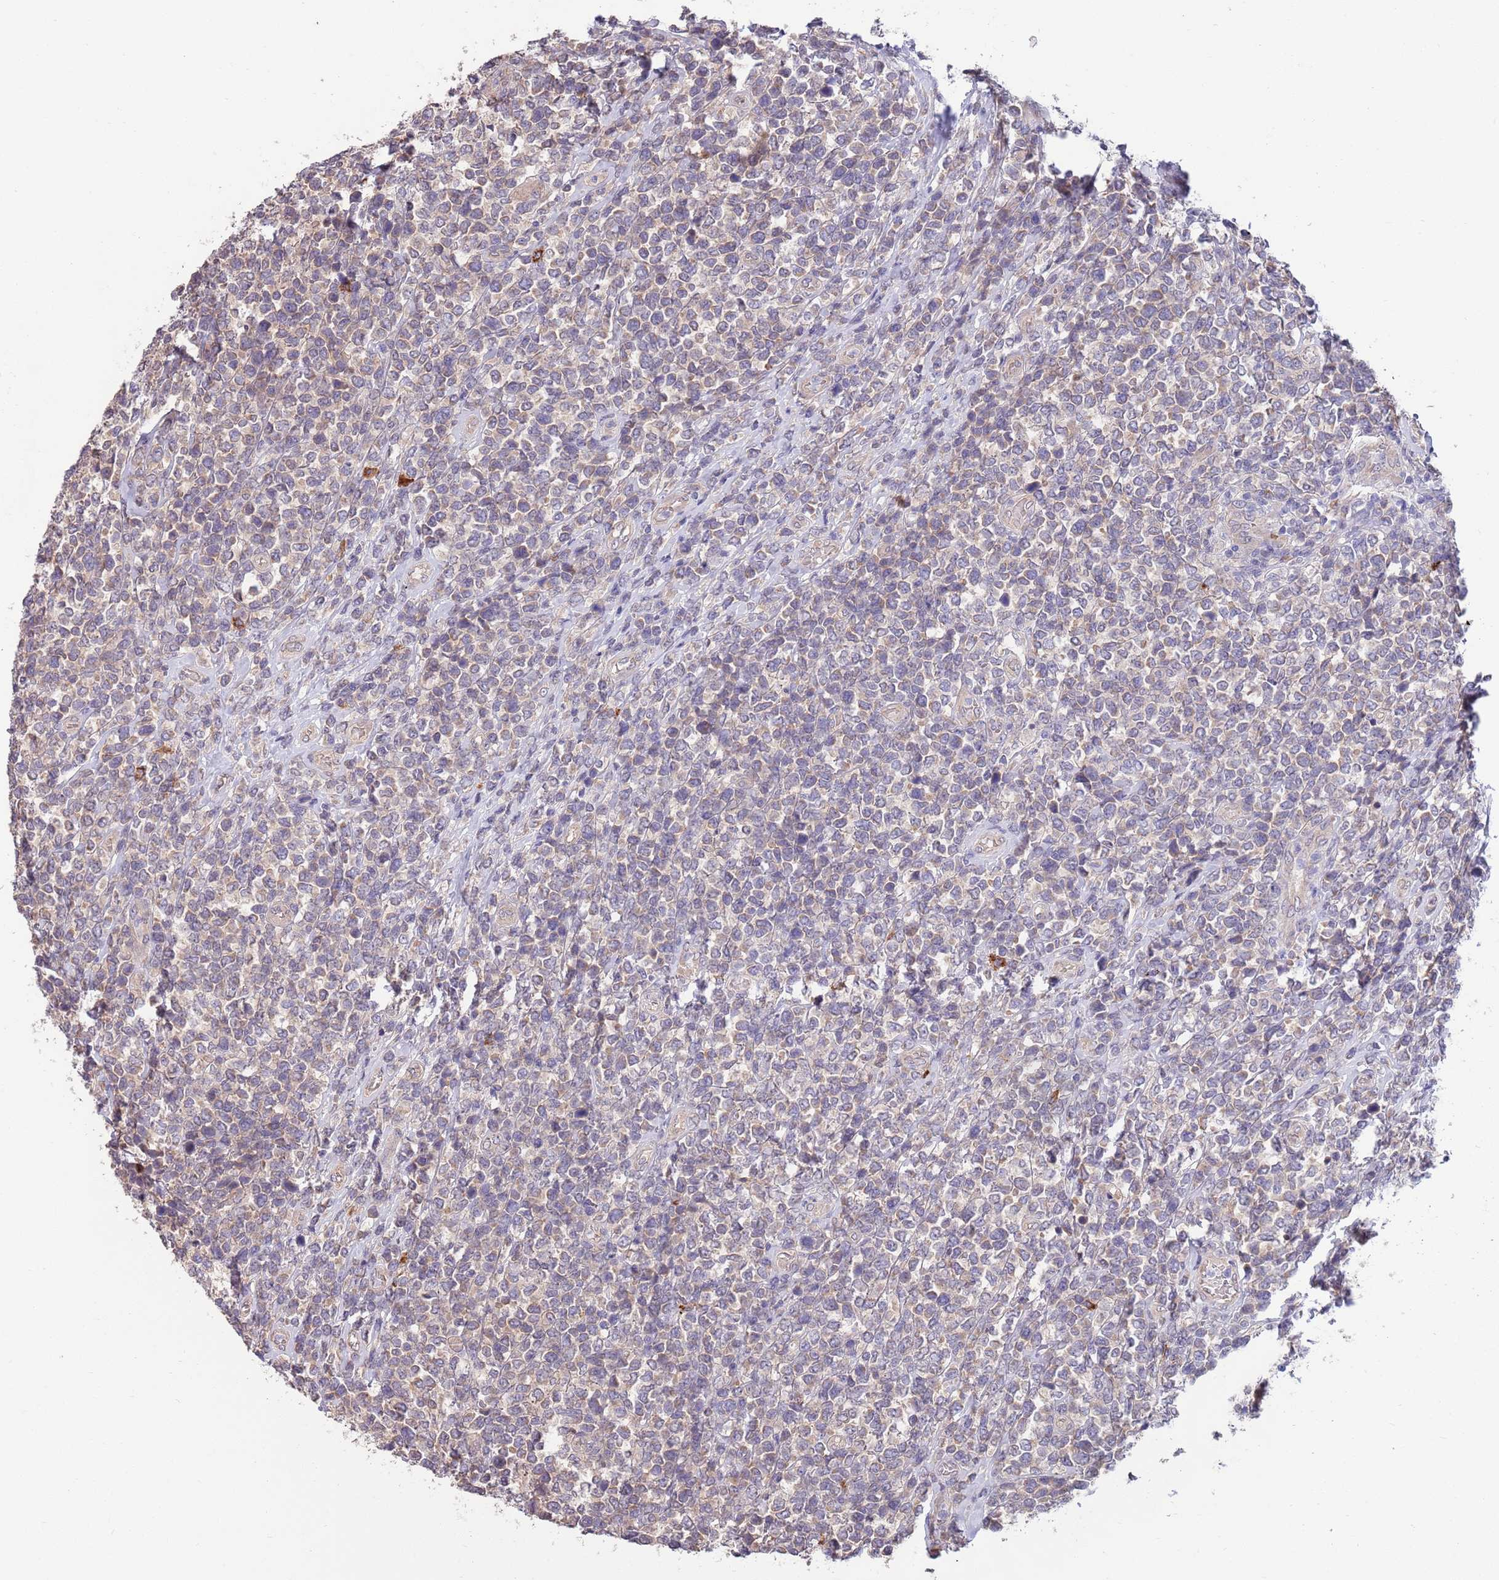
{"staining": {"intensity": "weak", "quantity": "25%-75%", "location": "cytoplasmic/membranous"}, "tissue": "lymphoma", "cell_type": "Tumor cells", "image_type": "cancer", "snomed": [{"axis": "morphology", "description": "Malignant lymphoma, non-Hodgkin's type, High grade"}, {"axis": "topography", "description": "Soft tissue"}], "caption": "A low amount of weak cytoplasmic/membranous positivity is seen in about 25%-75% of tumor cells in lymphoma tissue.", "gene": "MARVELD2", "patient": {"sex": "female", "age": 56}}